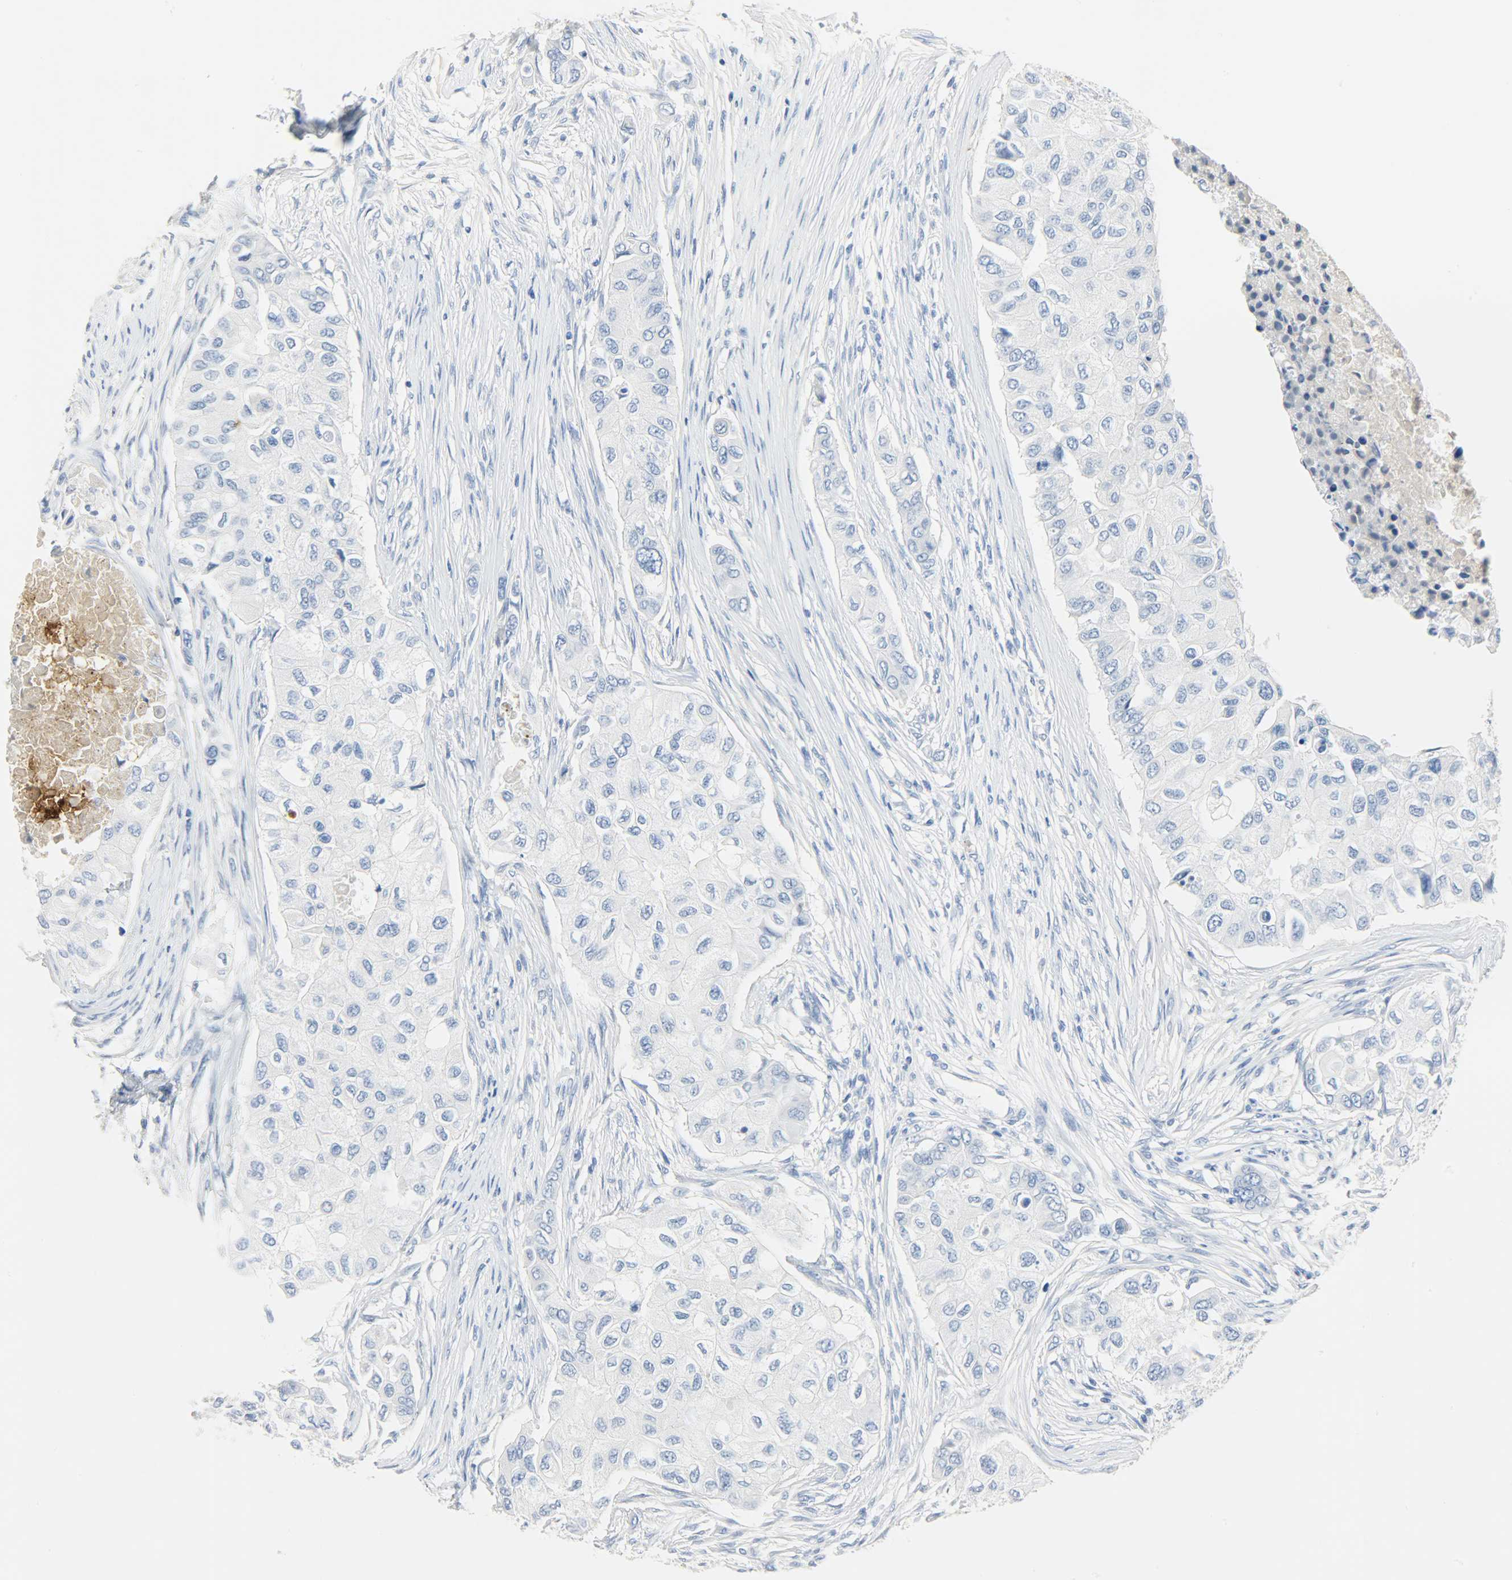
{"staining": {"intensity": "negative", "quantity": "none", "location": "none"}, "tissue": "breast cancer", "cell_type": "Tumor cells", "image_type": "cancer", "snomed": [{"axis": "morphology", "description": "Normal tissue, NOS"}, {"axis": "morphology", "description": "Duct carcinoma"}, {"axis": "topography", "description": "Breast"}], "caption": "Immunohistochemical staining of intraductal carcinoma (breast) shows no significant positivity in tumor cells.", "gene": "CRP", "patient": {"sex": "female", "age": 49}}